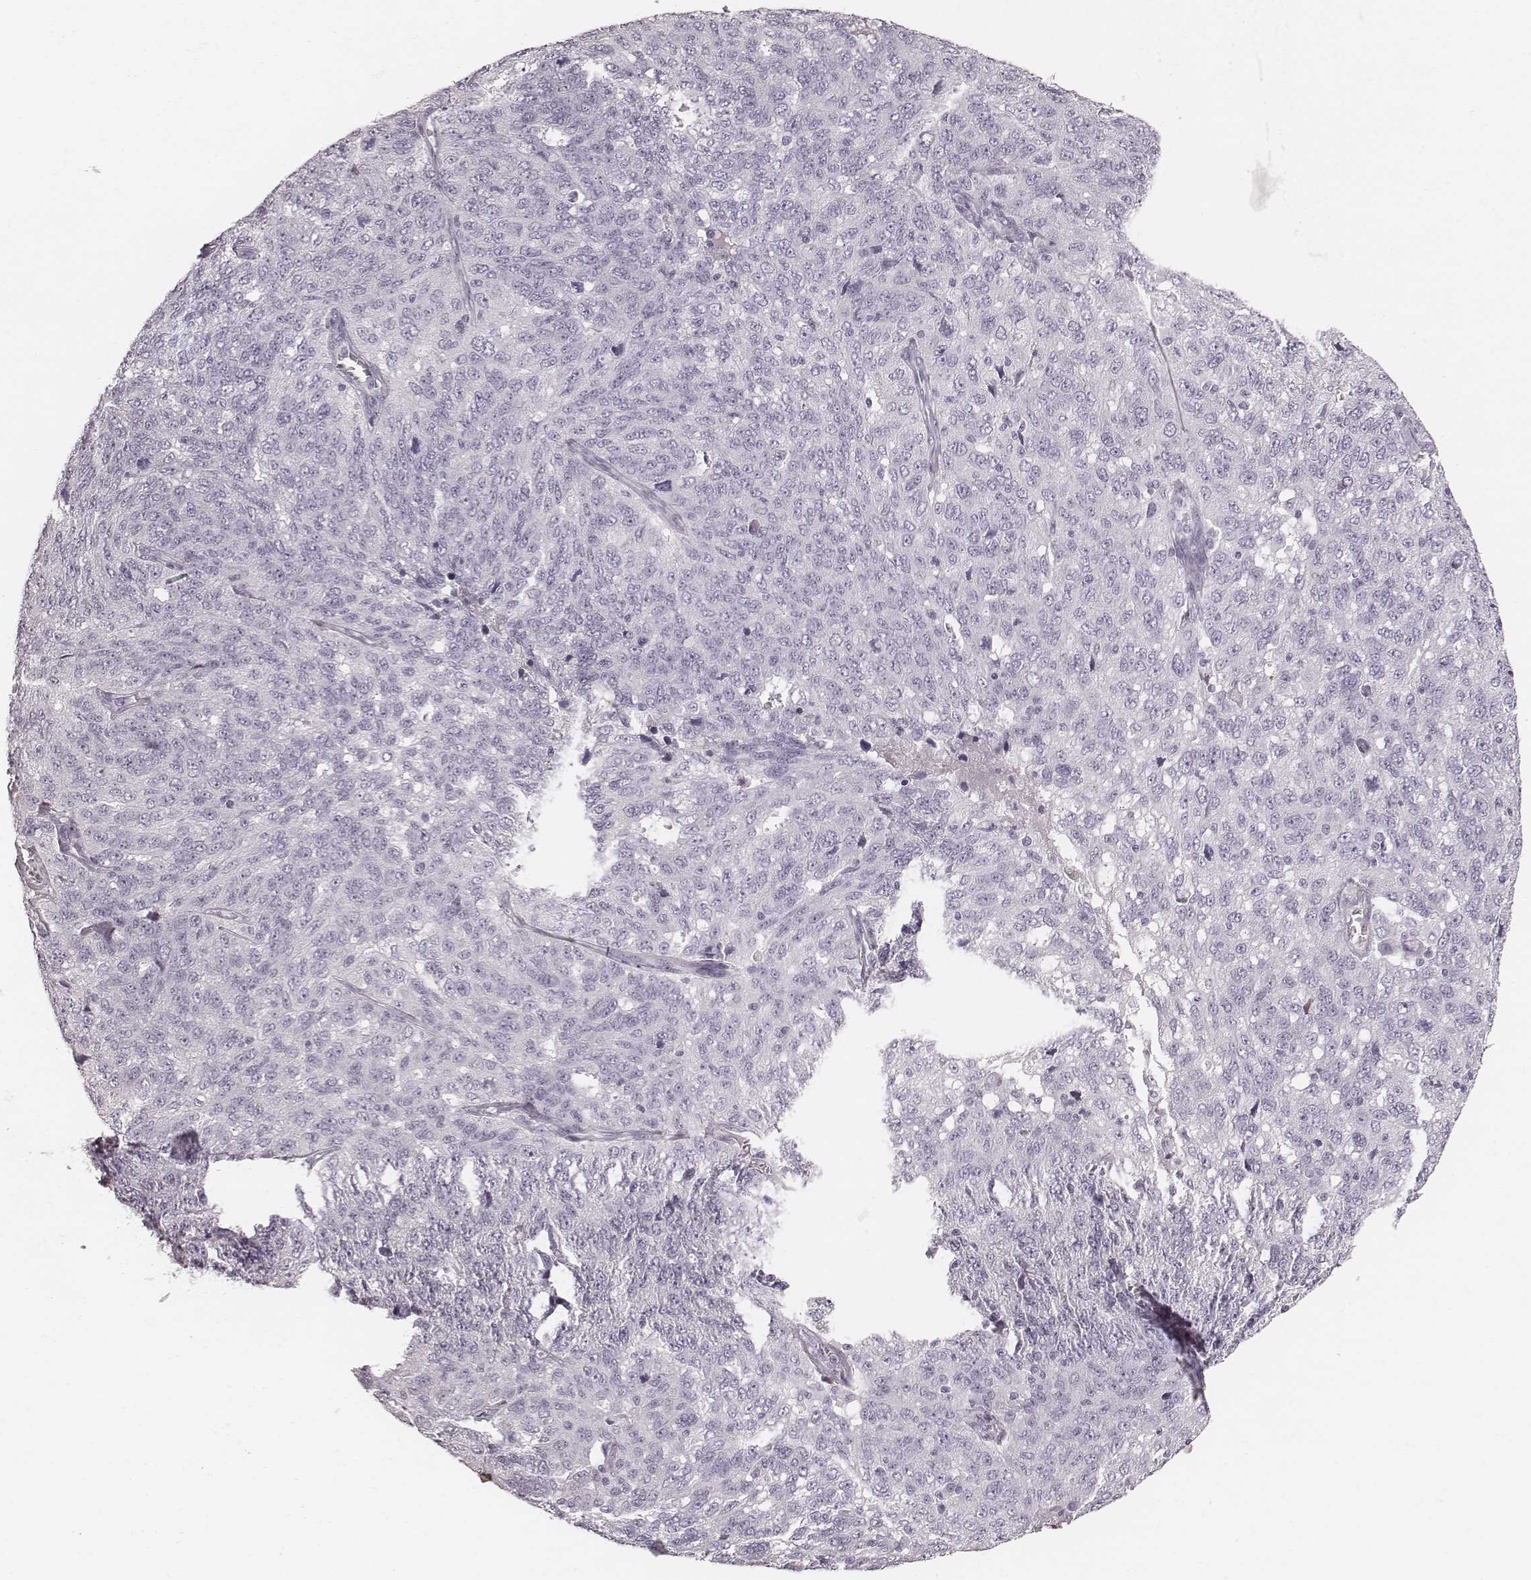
{"staining": {"intensity": "negative", "quantity": "none", "location": "none"}, "tissue": "ovarian cancer", "cell_type": "Tumor cells", "image_type": "cancer", "snomed": [{"axis": "morphology", "description": "Cystadenocarcinoma, serous, NOS"}, {"axis": "topography", "description": "Ovary"}], "caption": "A high-resolution image shows immunohistochemistry staining of ovarian cancer (serous cystadenocarcinoma), which displays no significant expression in tumor cells.", "gene": "MSX1", "patient": {"sex": "female", "age": 71}}